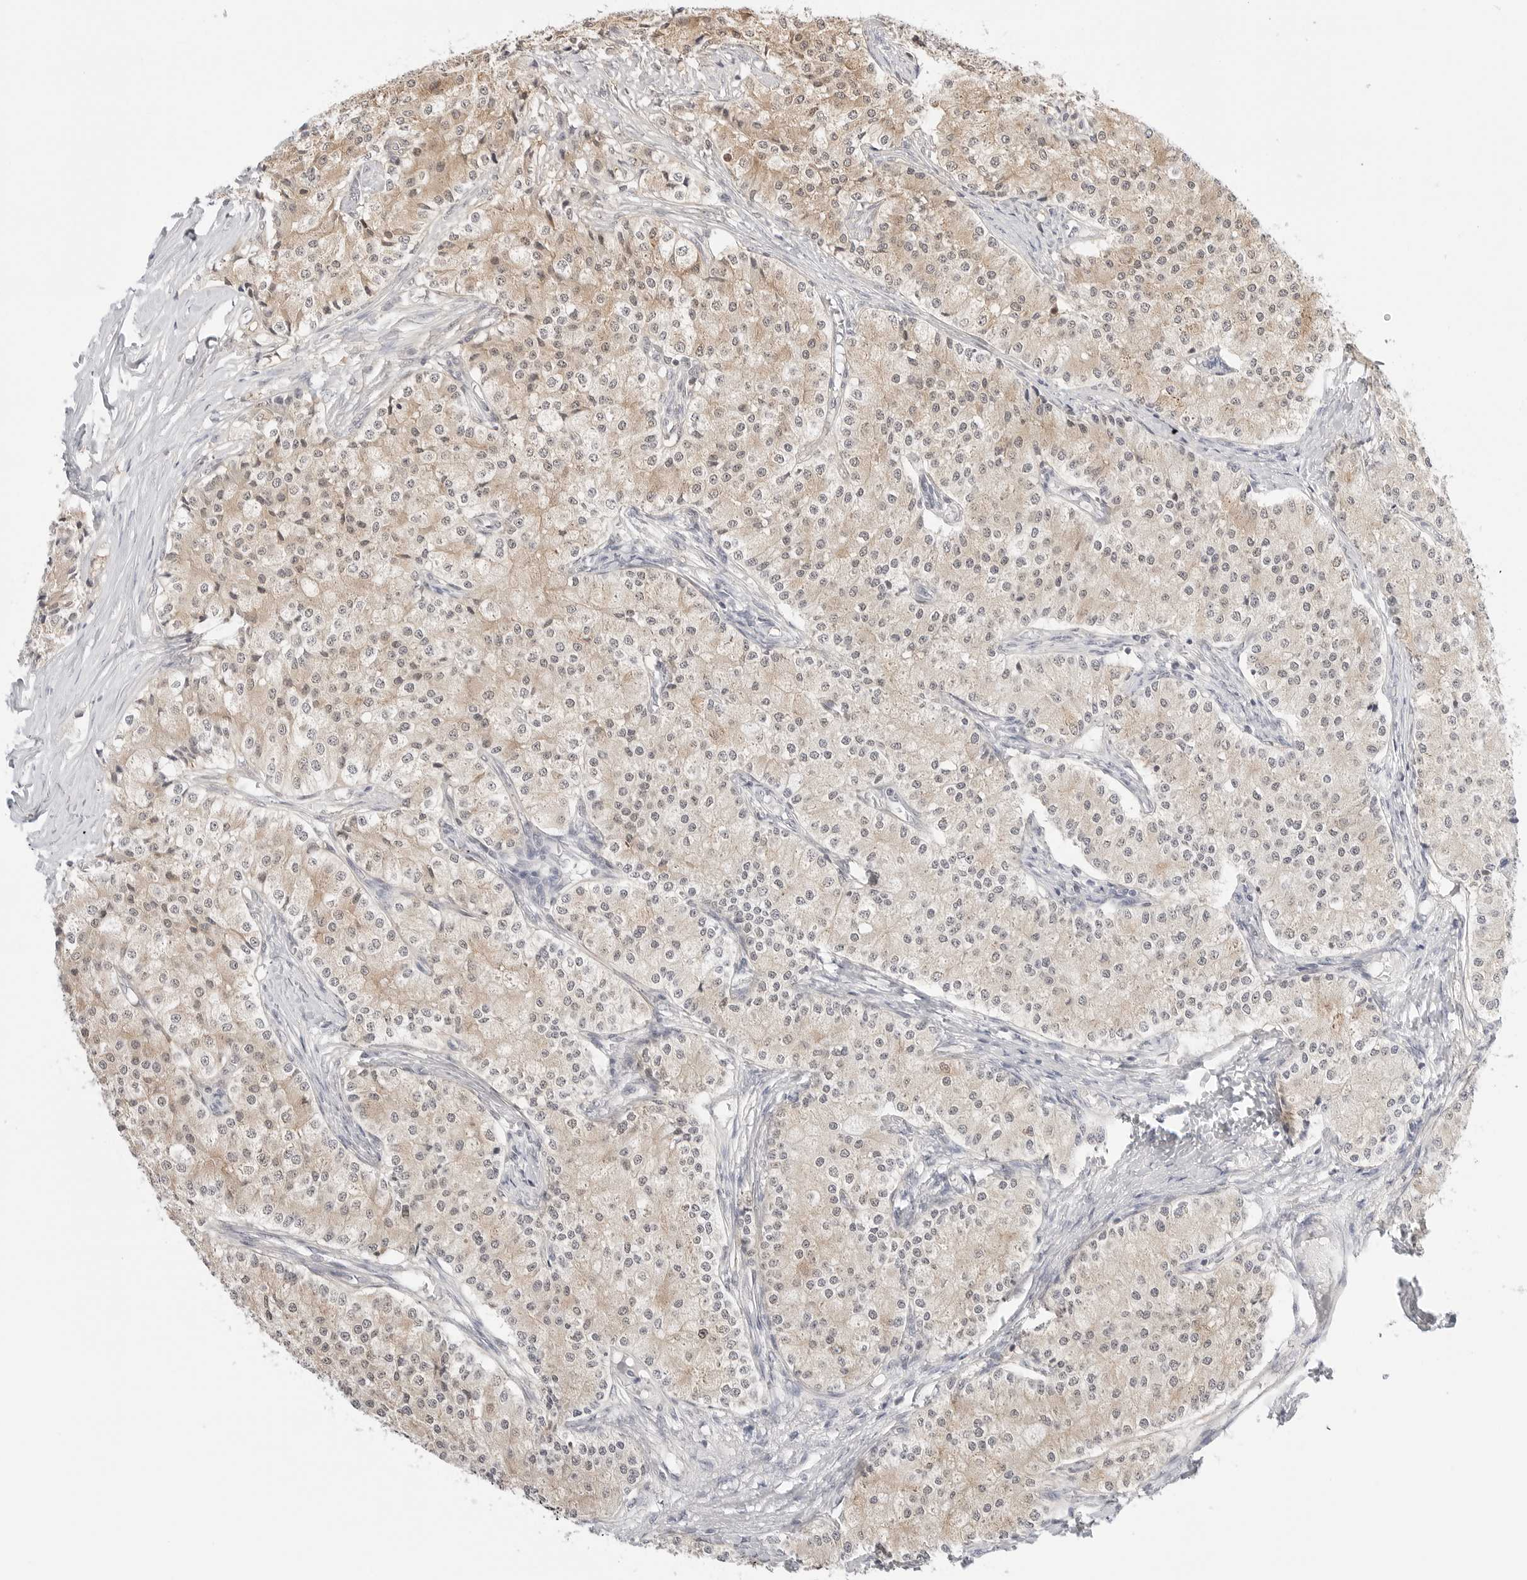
{"staining": {"intensity": "weak", "quantity": "25%-75%", "location": "cytoplasmic/membranous"}, "tissue": "carcinoid", "cell_type": "Tumor cells", "image_type": "cancer", "snomed": [{"axis": "morphology", "description": "Carcinoid, malignant, NOS"}, {"axis": "topography", "description": "Colon"}], "caption": "Immunohistochemistry (IHC) of malignant carcinoid exhibits low levels of weak cytoplasmic/membranous expression in about 25%-75% of tumor cells. The staining is performed using DAB (3,3'-diaminobenzidine) brown chromogen to label protein expression. The nuclei are counter-stained blue using hematoxylin.", "gene": "NUDC", "patient": {"sex": "female", "age": 52}}